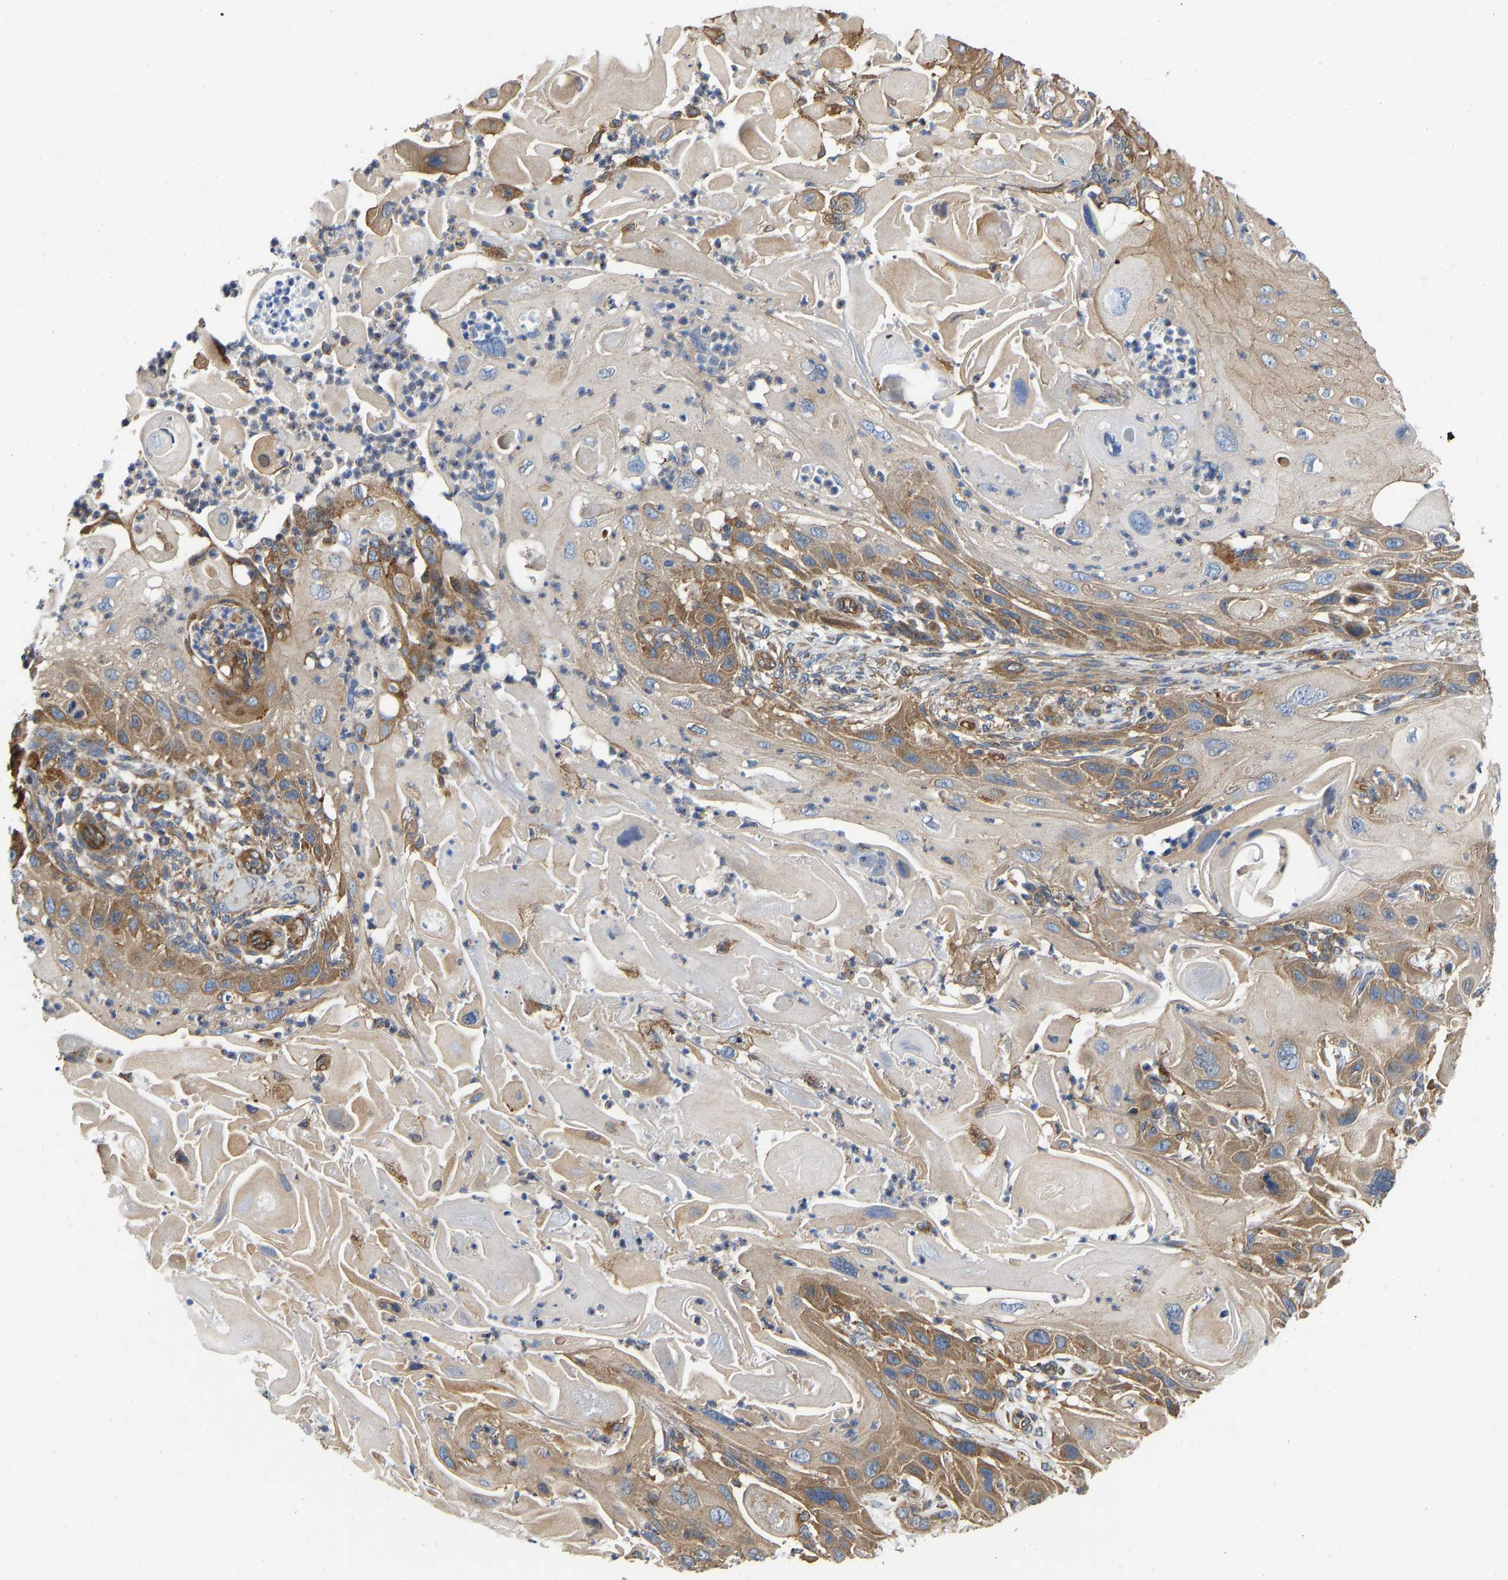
{"staining": {"intensity": "moderate", "quantity": "25%-75%", "location": "cytoplasmic/membranous"}, "tissue": "skin cancer", "cell_type": "Tumor cells", "image_type": "cancer", "snomed": [{"axis": "morphology", "description": "Squamous cell carcinoma, NOS"}, {"axis": "topography", "description": "Skin"}], "caption": "This is a histology image of immunohistochemistry (IHC) staining of skin squamous cell carcinoma, which shows moderate positivity in the cytoplasmic/membranous of tumor cells.", "gene": "FLNB", "patient": {"sex": "female", "age": 77}}